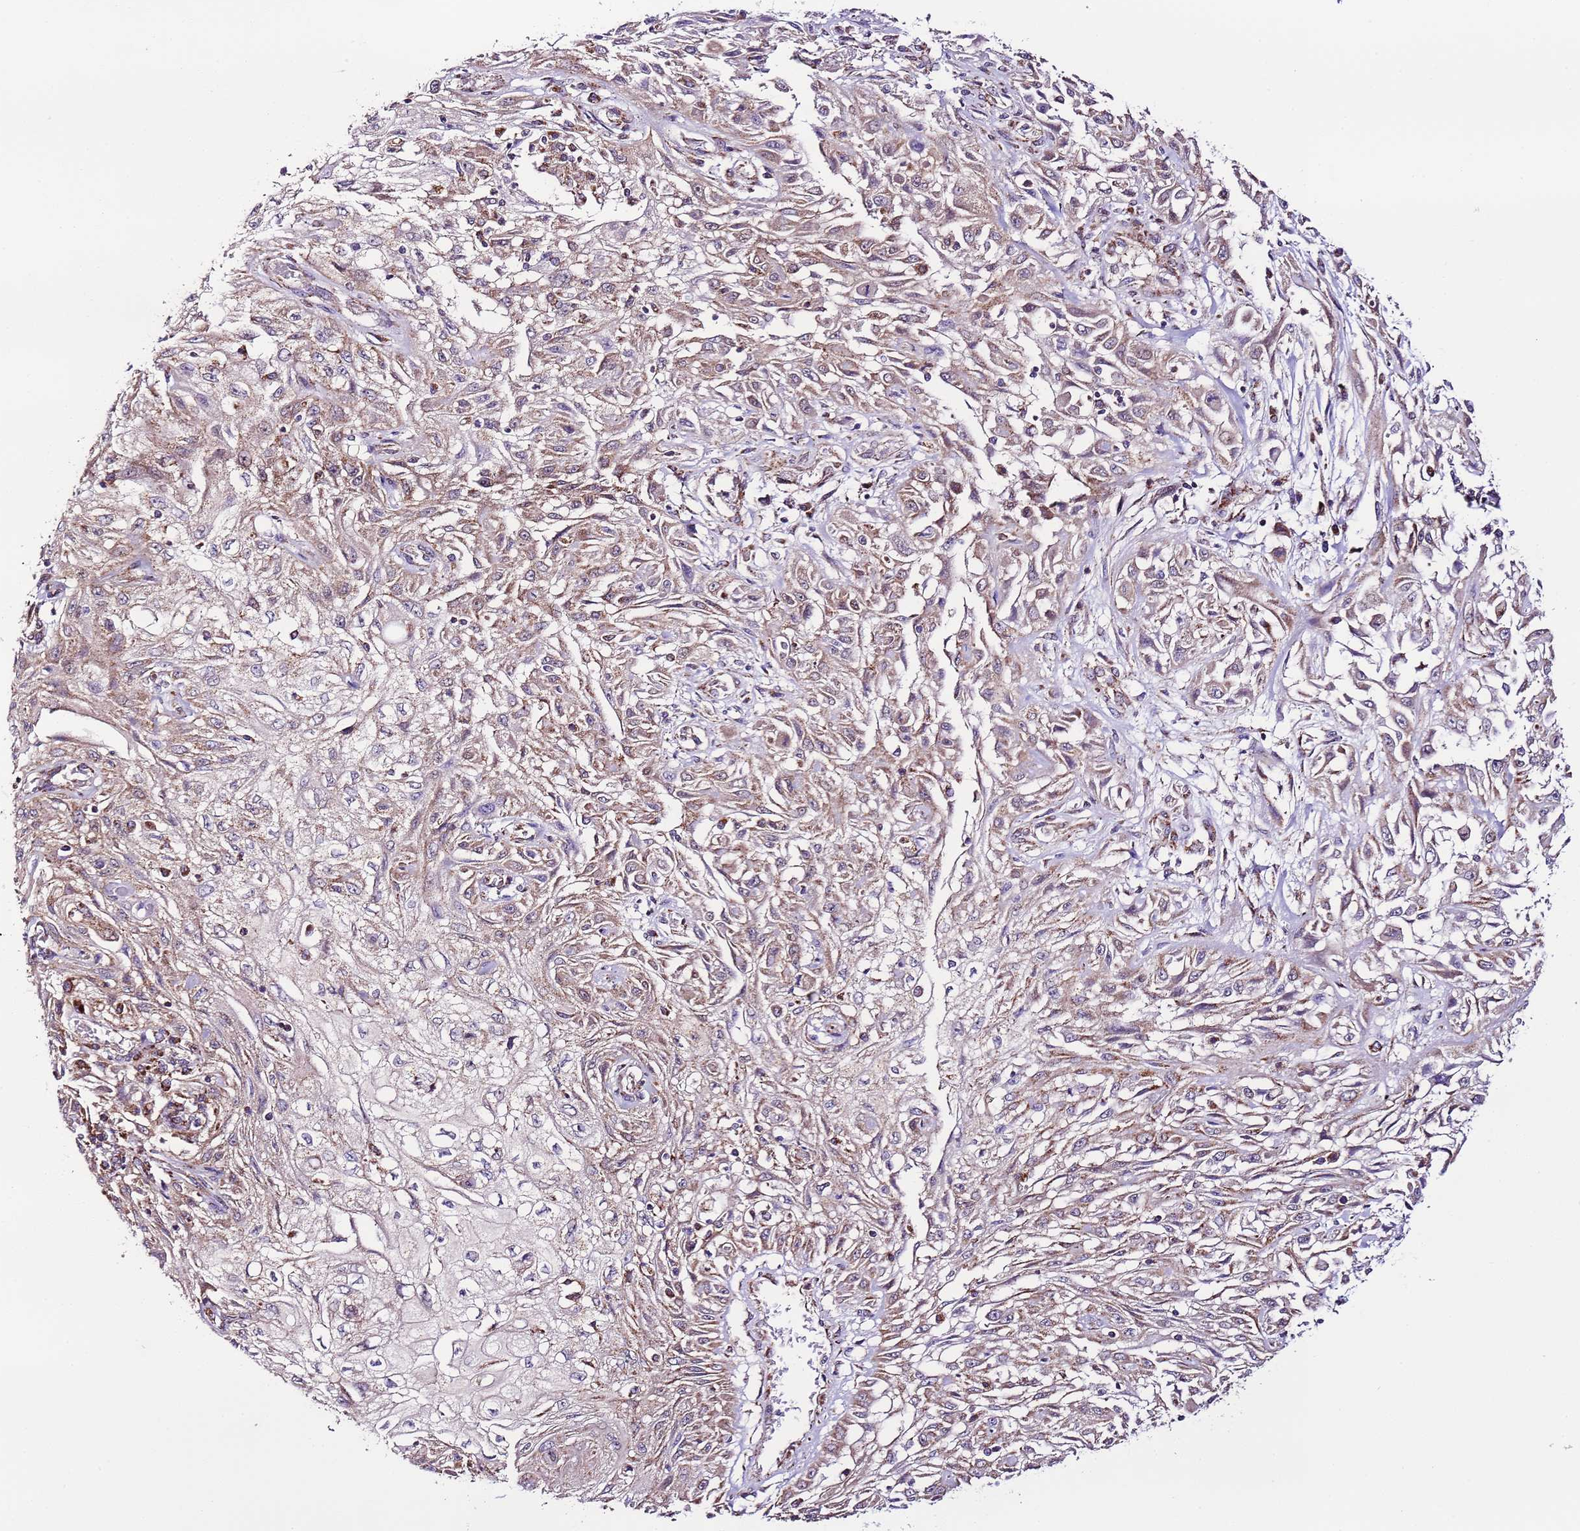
{"staining": {"intensity": "weak", "quantity": ">75%", "location": "cytoplasmic/membranous"}, "tissue": "skin cancer", "cell_type": "Tumor cells", "image_type": "cancer", "snomed": [{"axis": "morphology", "description": "Squamous cell carcinoma, NOS"}, {"axis": "morphology", "description": "Squamous cell carcinoma, metastatic, NOS"}, {"axis": "topography", "description": "Skin"}, {"axis": "topography", "description": "Lymph node"}], "caption": "This is a photomicrograph of immunohistochemistry staining of skin metastatic squamous cell carcinoma, which shows weak staining in the cytoplasmic/membranous of tumor cells.", "gene": "UEVLD", "patient": {"sex": "male", "age": 75}}